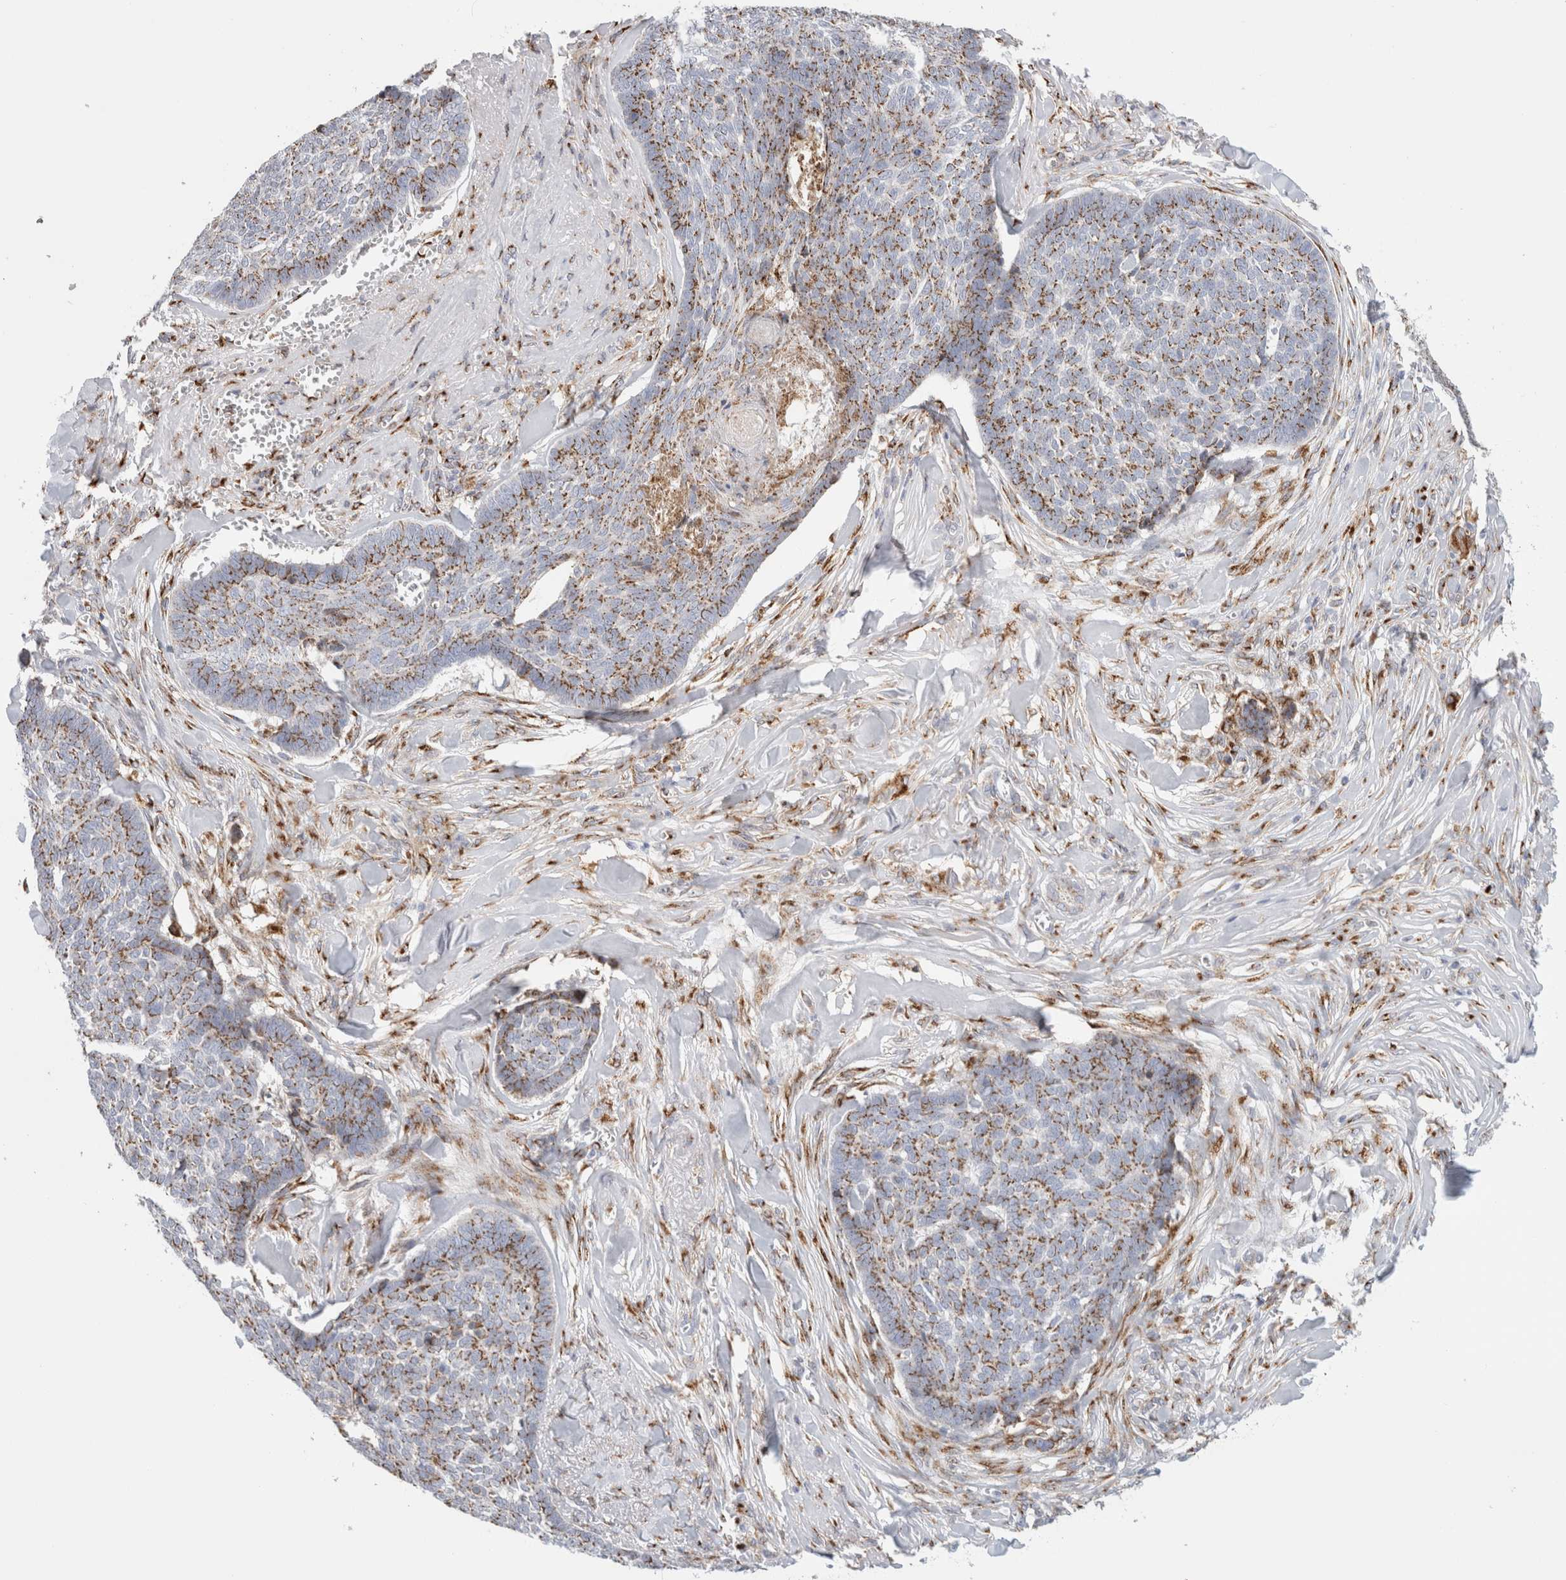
{"staining": {"intensity": "moderate", "quantity": ">75%", "location": "cytoplasmic/membranous"}, "tissue": "skin cancer", "cell_type": "Tumor cells", "image_type": "cancer", "snomed": [{"axis": "morphology", "description": "Basal cell carcinoma"}, {"axis": "topography", "description": "Skin"}], "caption": "IHC image of neoplastic tissue: skin basal cell carcinoma stained using immunohistochemistry reveals medium levels of moderate protein expression localized specifically in the cytoplasmic/membranous of tumor cells, appearing as a cytoplasmic/membranous brown color.", "gene": "MCFD2", "patient": {"sex": "male", "age": 84}}